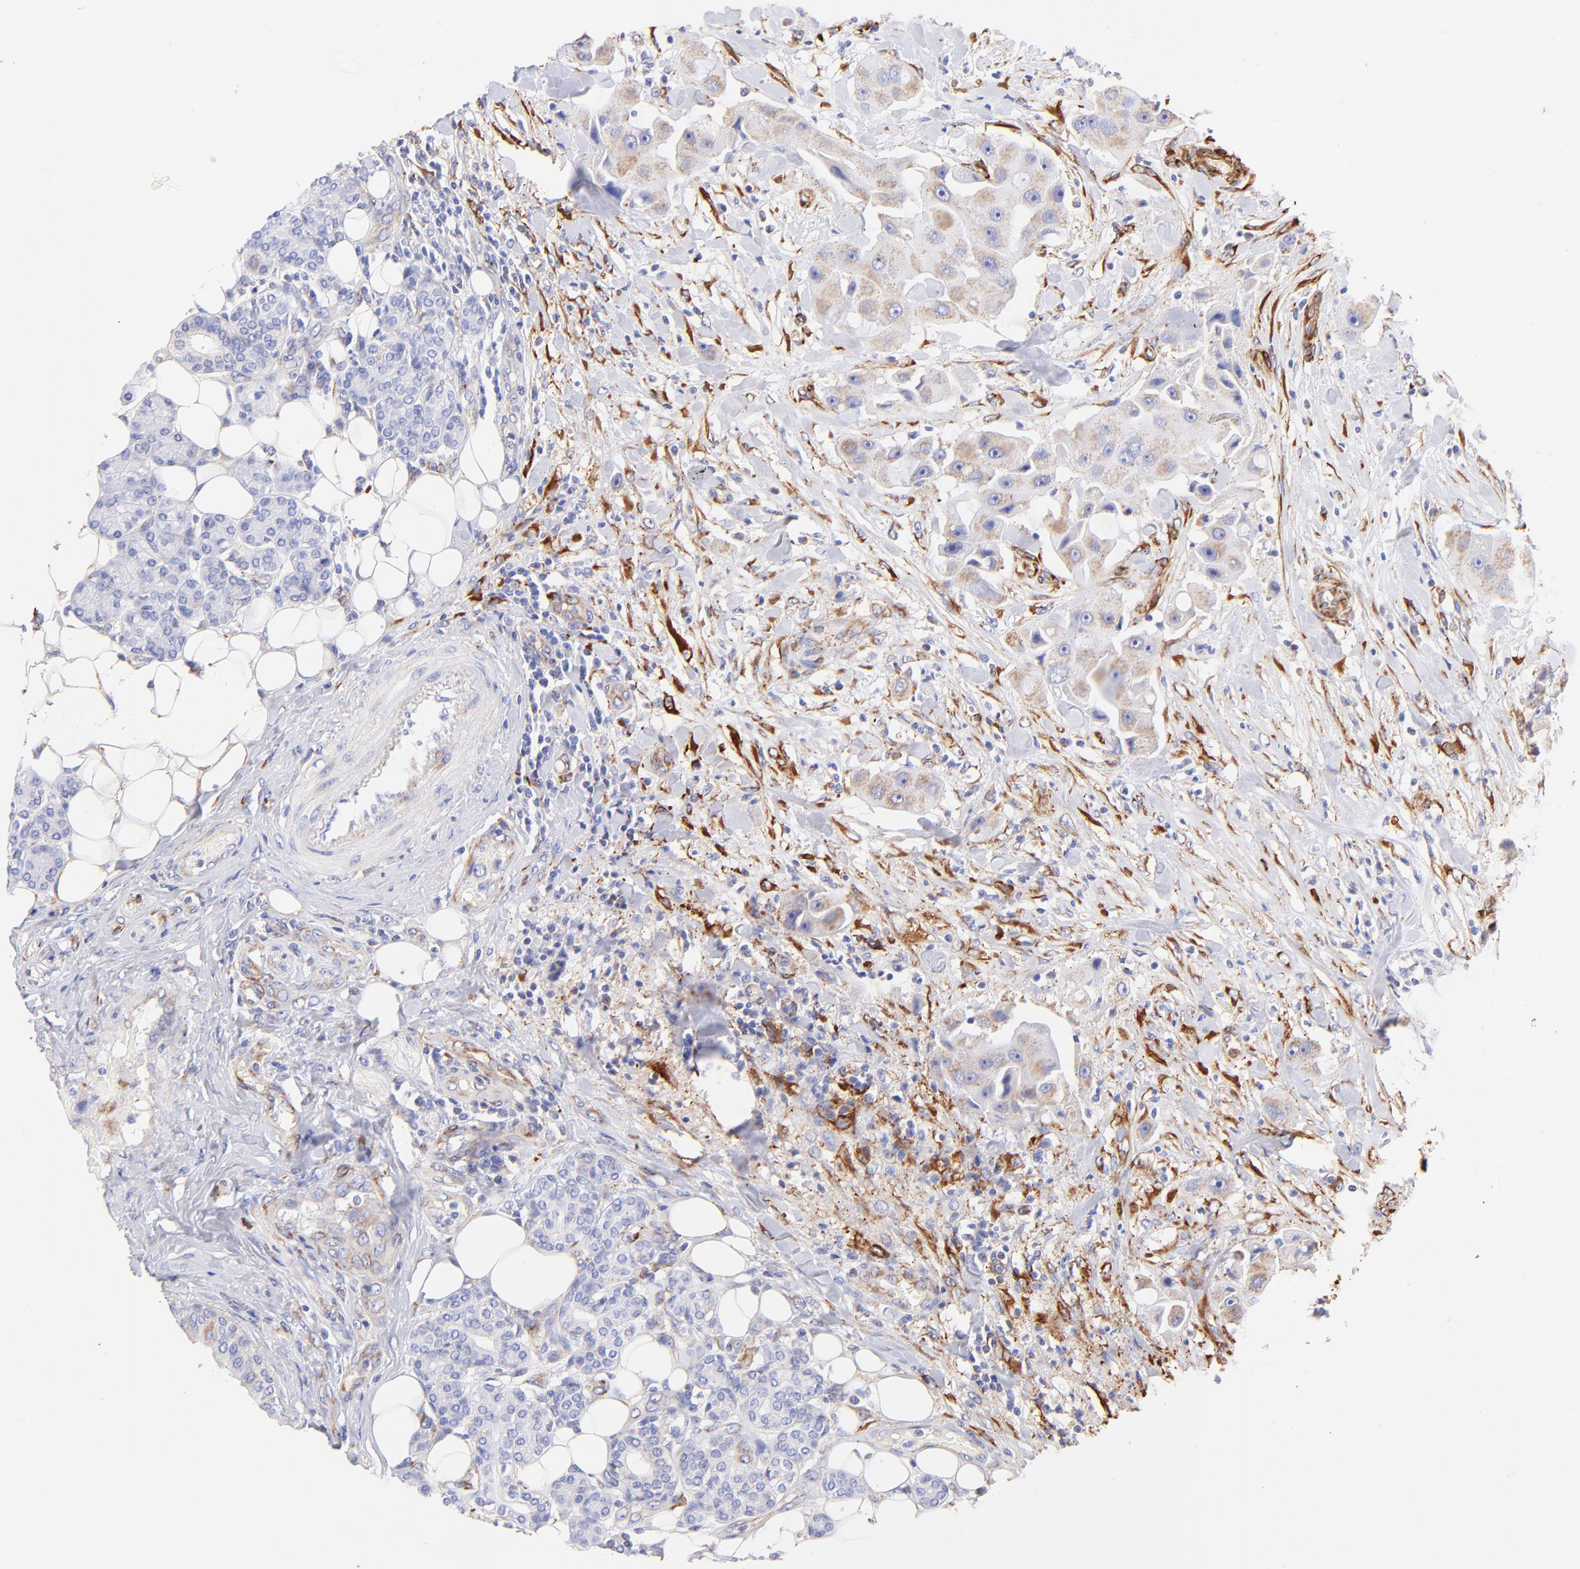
{"staining": {"intensity": "moderate", "quantity": ">75%", "location": "cytoplasmic/membranous"}, "tissue": "head and neck cancer", "cell_type": "Tumor cells", "image_type": "cancer", "snomed": [{"axis": "morphology", "description": "Normal tissue, NOS"}, {"axis": "morphology", "description": "Adenocarcinoma, NOS"}, {"axis": "topography", "description": "Salivary gland"}, {"axis": "topography", "description": "Head-Neck"}], "caption": "Moderate cytoplasmic/membranous positivity for a protein is appreciated in approximately >75% of tumor cells of head and neck cancer (adenocarcinoma) using immunohistochemistry (IHC).", "gene": "SPARC", "patient": {"sex": "male", "age": 80}}